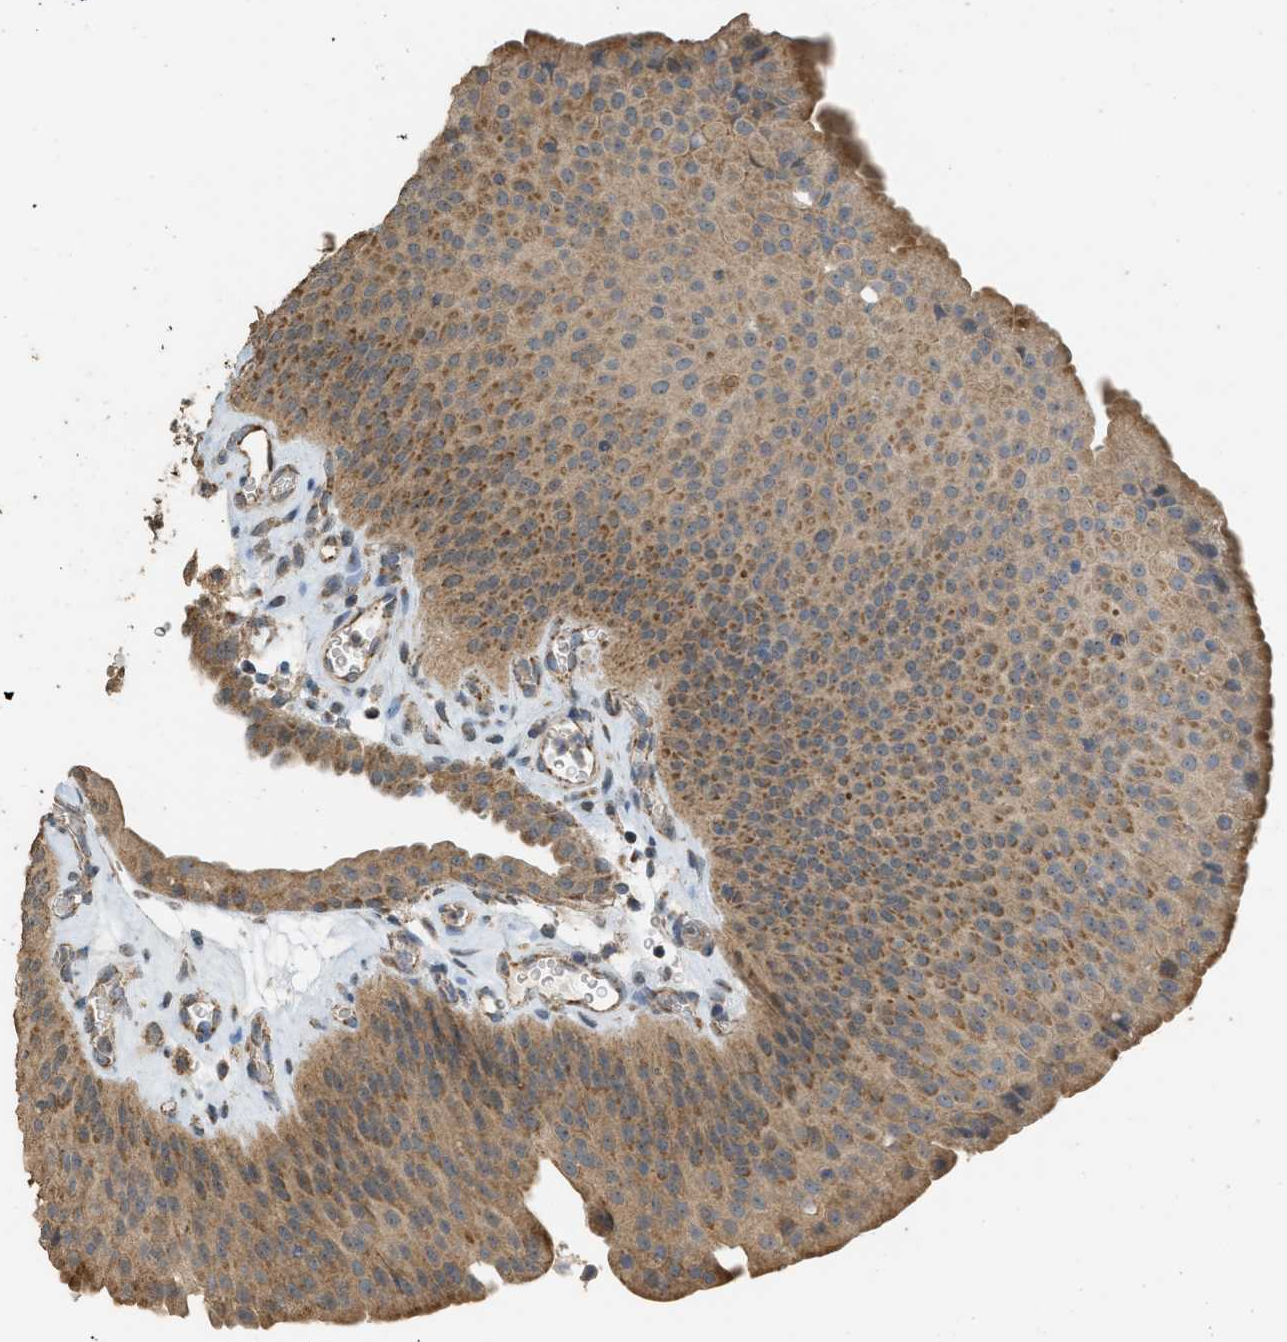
{"staining": {"intensity": "moderate", "quantity": ">75%", "location": "cytoplasmic/membranous"}, "tissue": "urothelial cancer", "cell_type": "Tumor cells", "image_type": "cancer", "snomed": [{"axis": "morphology", "description": "Urothelial carcinoma, Low grade"}, {"axis": "morphology", "description": "Urothelial carcinoma, High grade"}, {"axis": "topography", "description": "Urinary bladder"}], "caption": "Immunohistochemistry (IHC) photomicrograph of human urothelial cancer stained for a protein (brown), which demonstrates medium levels of moderate cytoplasmic/membranous expression in approximately >75% of tumor cells.", "gene": "KCNA4", "patient": {"sex": "male", "age": 35}}